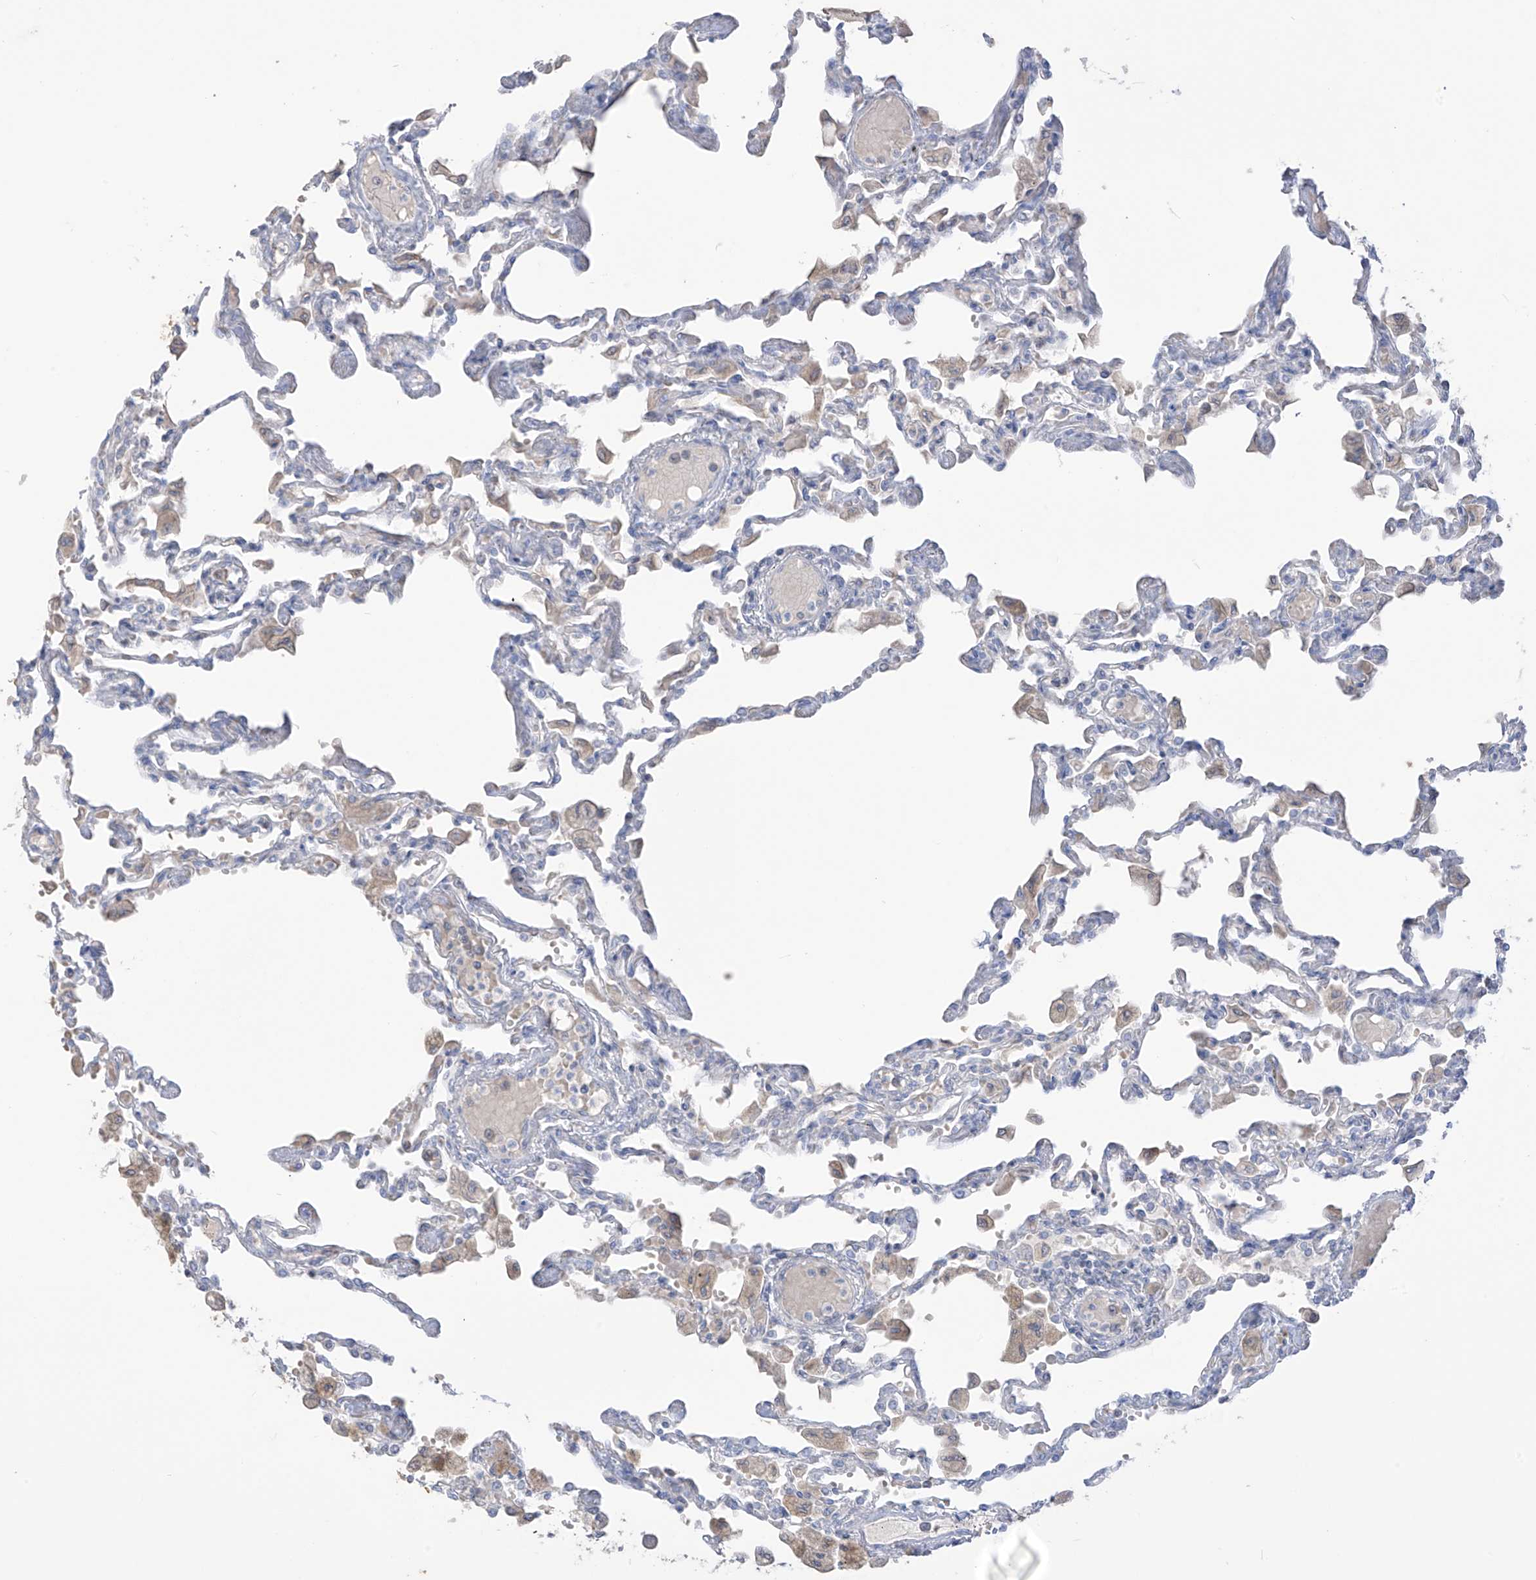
{"staining": {"intensity": "negative", "quantity": "none", "location": "none"}, "tissue": "lung", "cell_type": "Alveolar cells", "image_type": "normal", "snomed": [{"axis": "morphology", "description": "Normal tissue, NOS"}, {"axis": "topography", "description": "Bronchus"}, {"axis": "topography", "description": "Lung"}], "caption": "This image is of benign lung stained with immunohistochemistry (IHC) to label a protein in brown with the nuclei are counter-stained blue. There is no staining in alveolar cells. (Stains: DAB immunohistochemistry with hematoxylin counter stain, Microscopy: brightfield microscopy at high magnification).", "gene": "ASPRV1", "patient": {"sex": "female", "age": 49}}